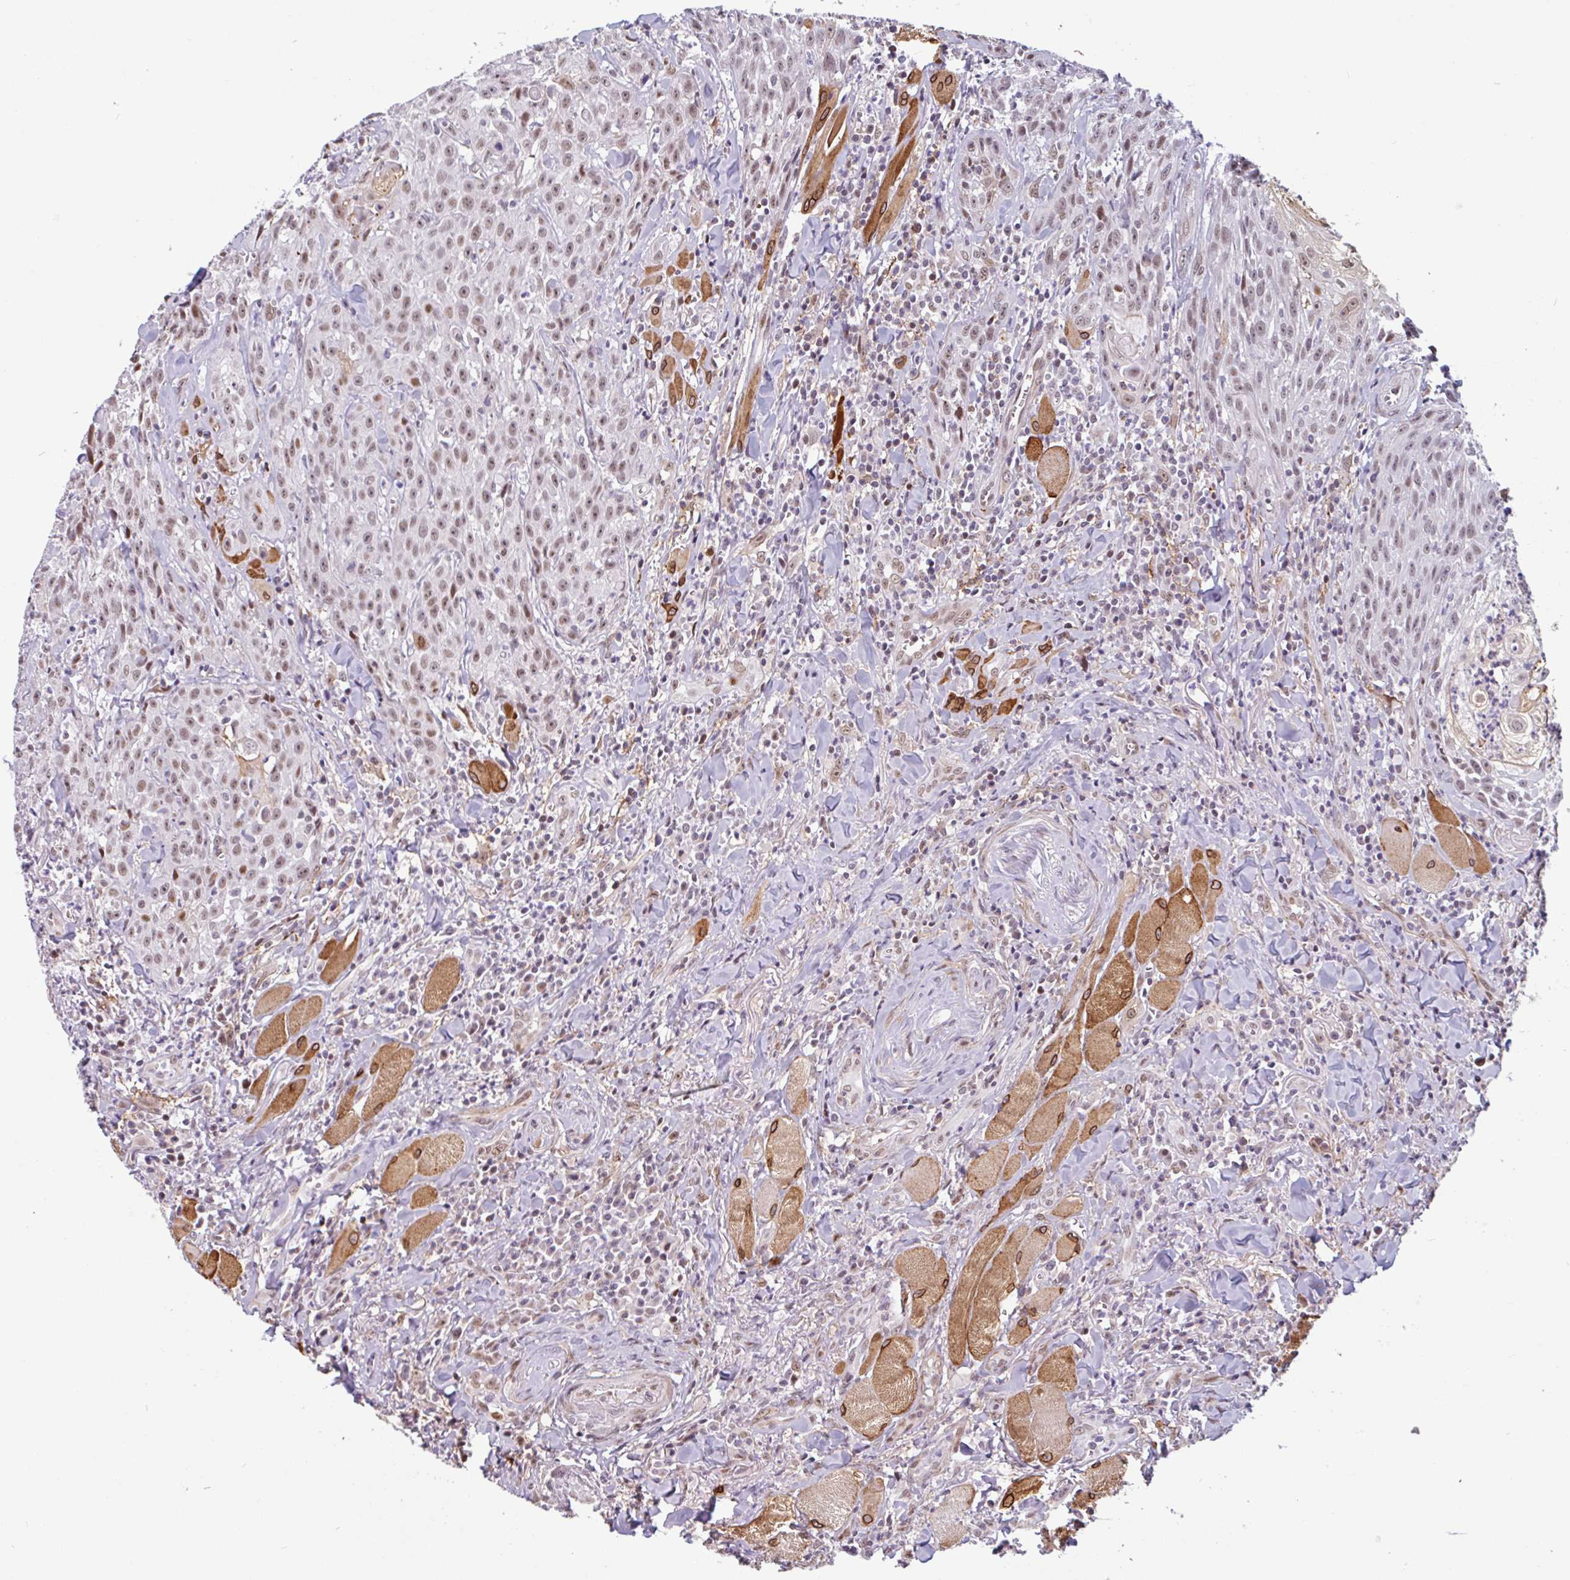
{"staining": {"intensity": "weak", "quantity": ">75%", "location": "nuclear"}, "tissue": "head and neck cancer", "cell_type": "Tumor cells", "image_type": "cancer", "snomed": [{"axis": "morphology", "description": "Normal tissue, NOS"}, {"axis": "morphology", "description": "Squamous cell carcinoma, NOS"}, {"axis": "topography", "description": "Oral tissue"}, {"axis": "topography", "description": "Head-Neck"}], "caption": "Immunohistochemistry histopathology image of neoplastic tissue: human squamous cell carcinoma (head and neck) stained using IHC reveals low levels of weak protein expression localized specifically in the nuclear of tumor cells, appearing as a nuclear brown color.", "gene": "TMEM119", "patient": {"sex": "female", "age": 70}}